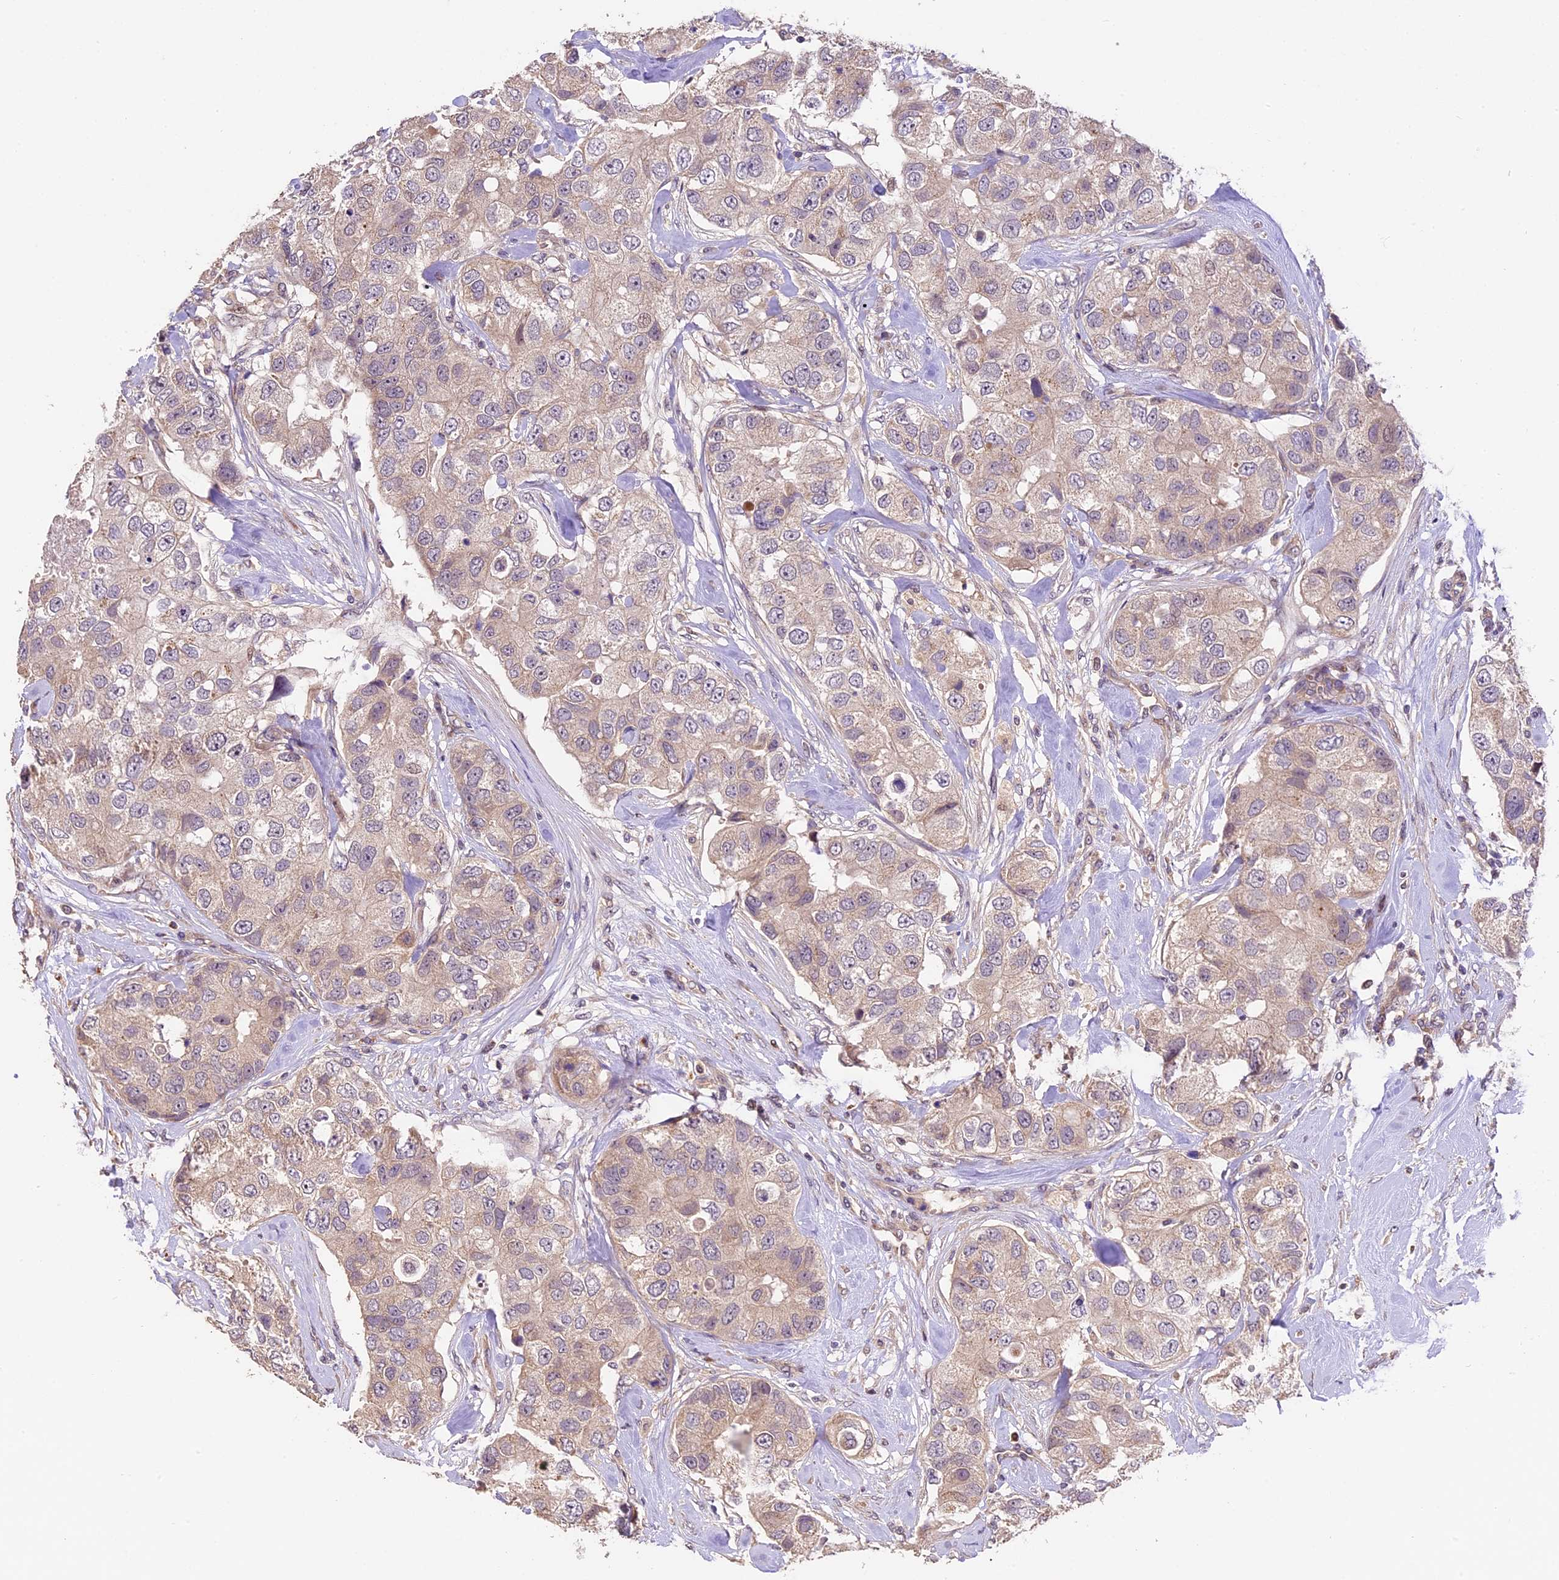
{"staining": {"intensity": "weak", "quantity": ">75%", "location": "cytoplasmic/membranous"}, "tissue": "breast cancer", "cell_type": "Tumor cells", "image_type": "cancer", "snomed": [{"axis": "morphology", "description": "Duct carcinoma"}, {"axis": "topography", "description": "Breast"}], "caption": "Breast invasive ductal carcinoma stained for a protein shows weak cytoplasmic/membranous positivity in tumor cells. (brown staining indicates protein expression, while blue staining denotes nuclei).", "gene": "DGKH", "patient": {"sex": "female", "age": 62}}